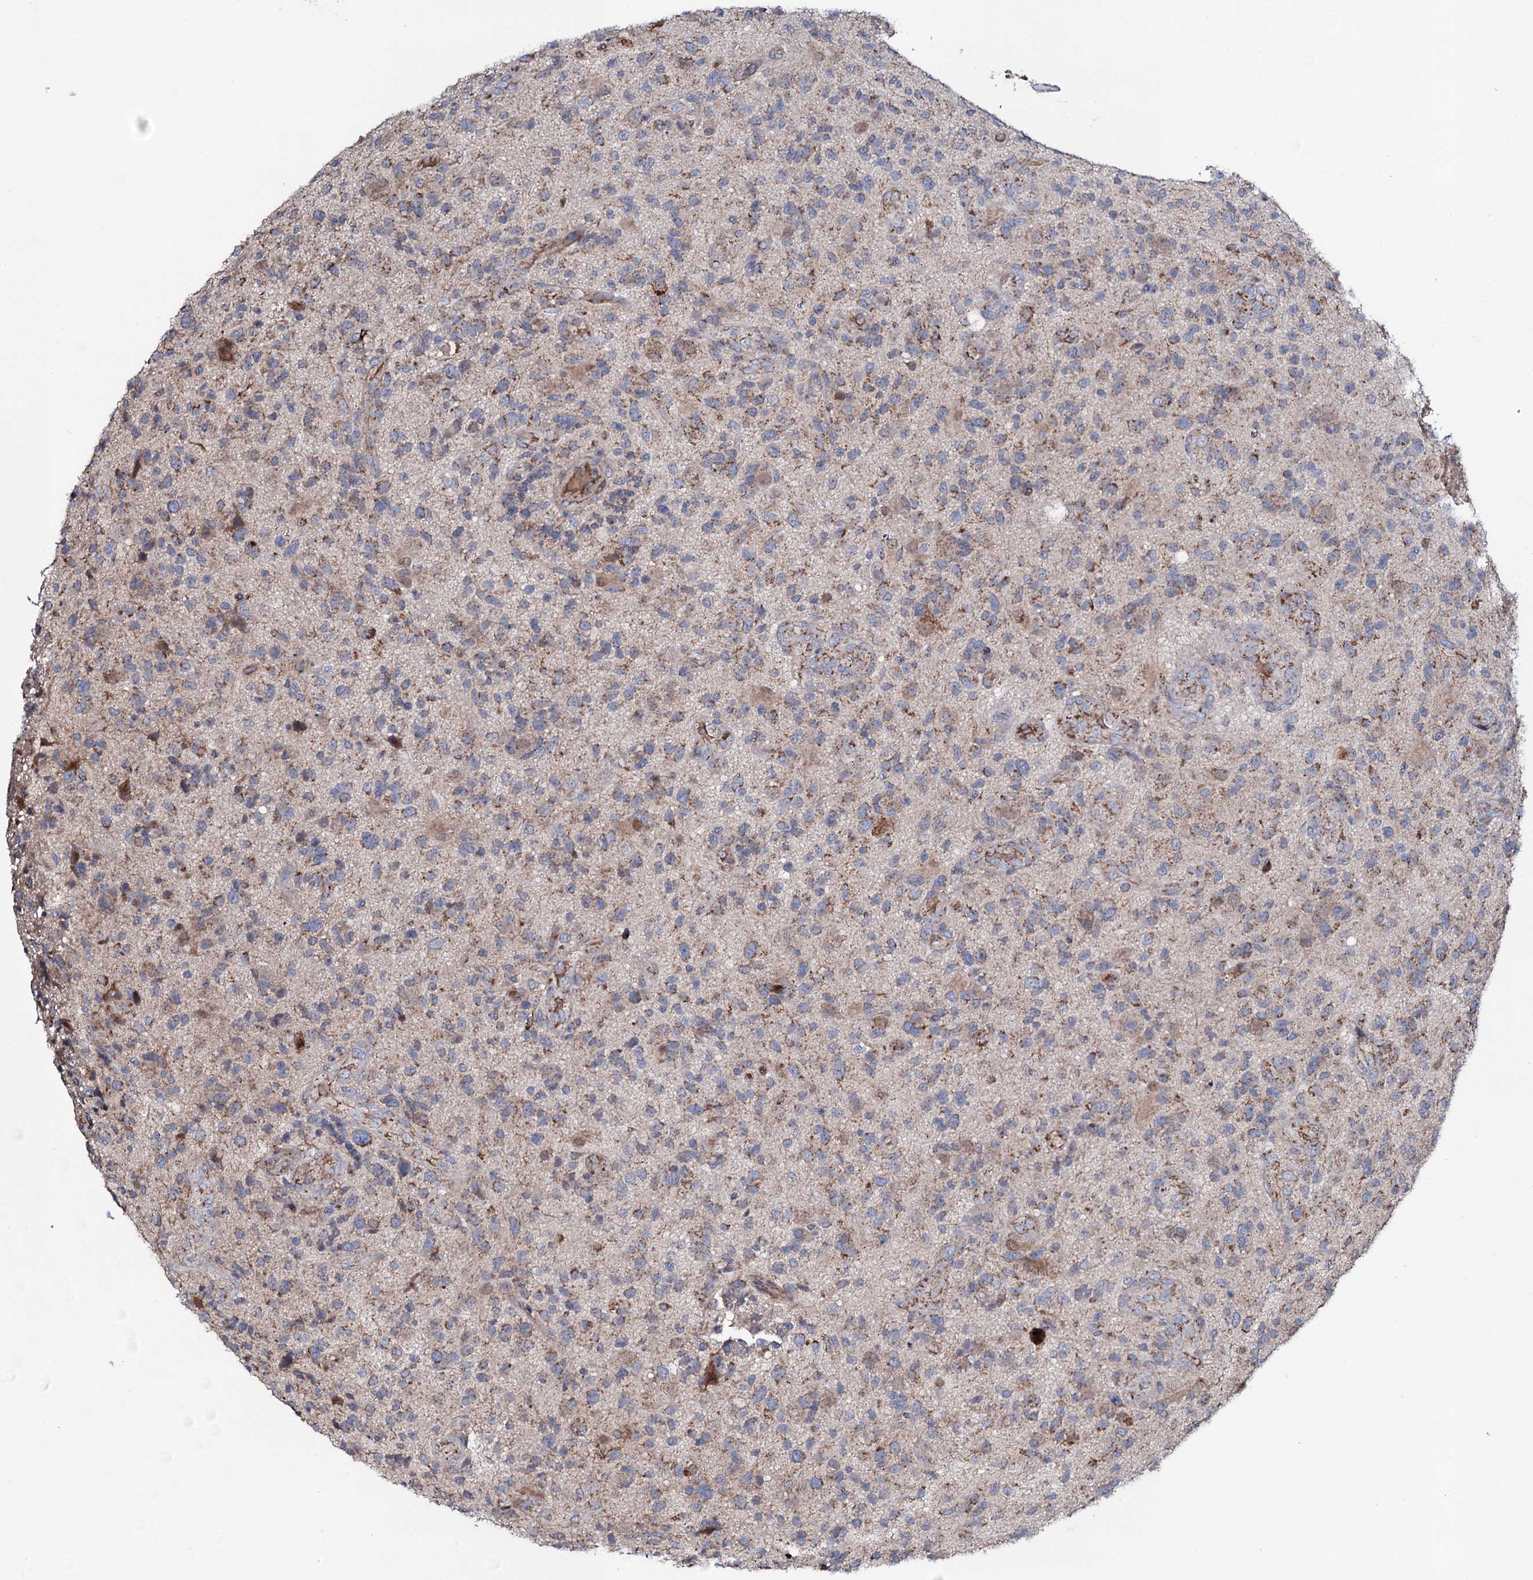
{"staining": {"intensity": "moderate", "quantity": ">75%", "location": "cytoplasmic/membranous"}, "tissue": "glioma", "cell_type": "Tumor cells", "image_type": "cancer", "snomed": [{"axis": "morphology", "description": "Glioma, malignant, High grade"}, {"axis": "topography", "description": "Brain"}], "caption": "Brown immunohistochemical staining in human glioma displays moderate cytoplasmic/membranous staining in about >75% of tumor cells.", "gene": "PPP1R3D", "patient": {"sex": "male", "age": 47}}